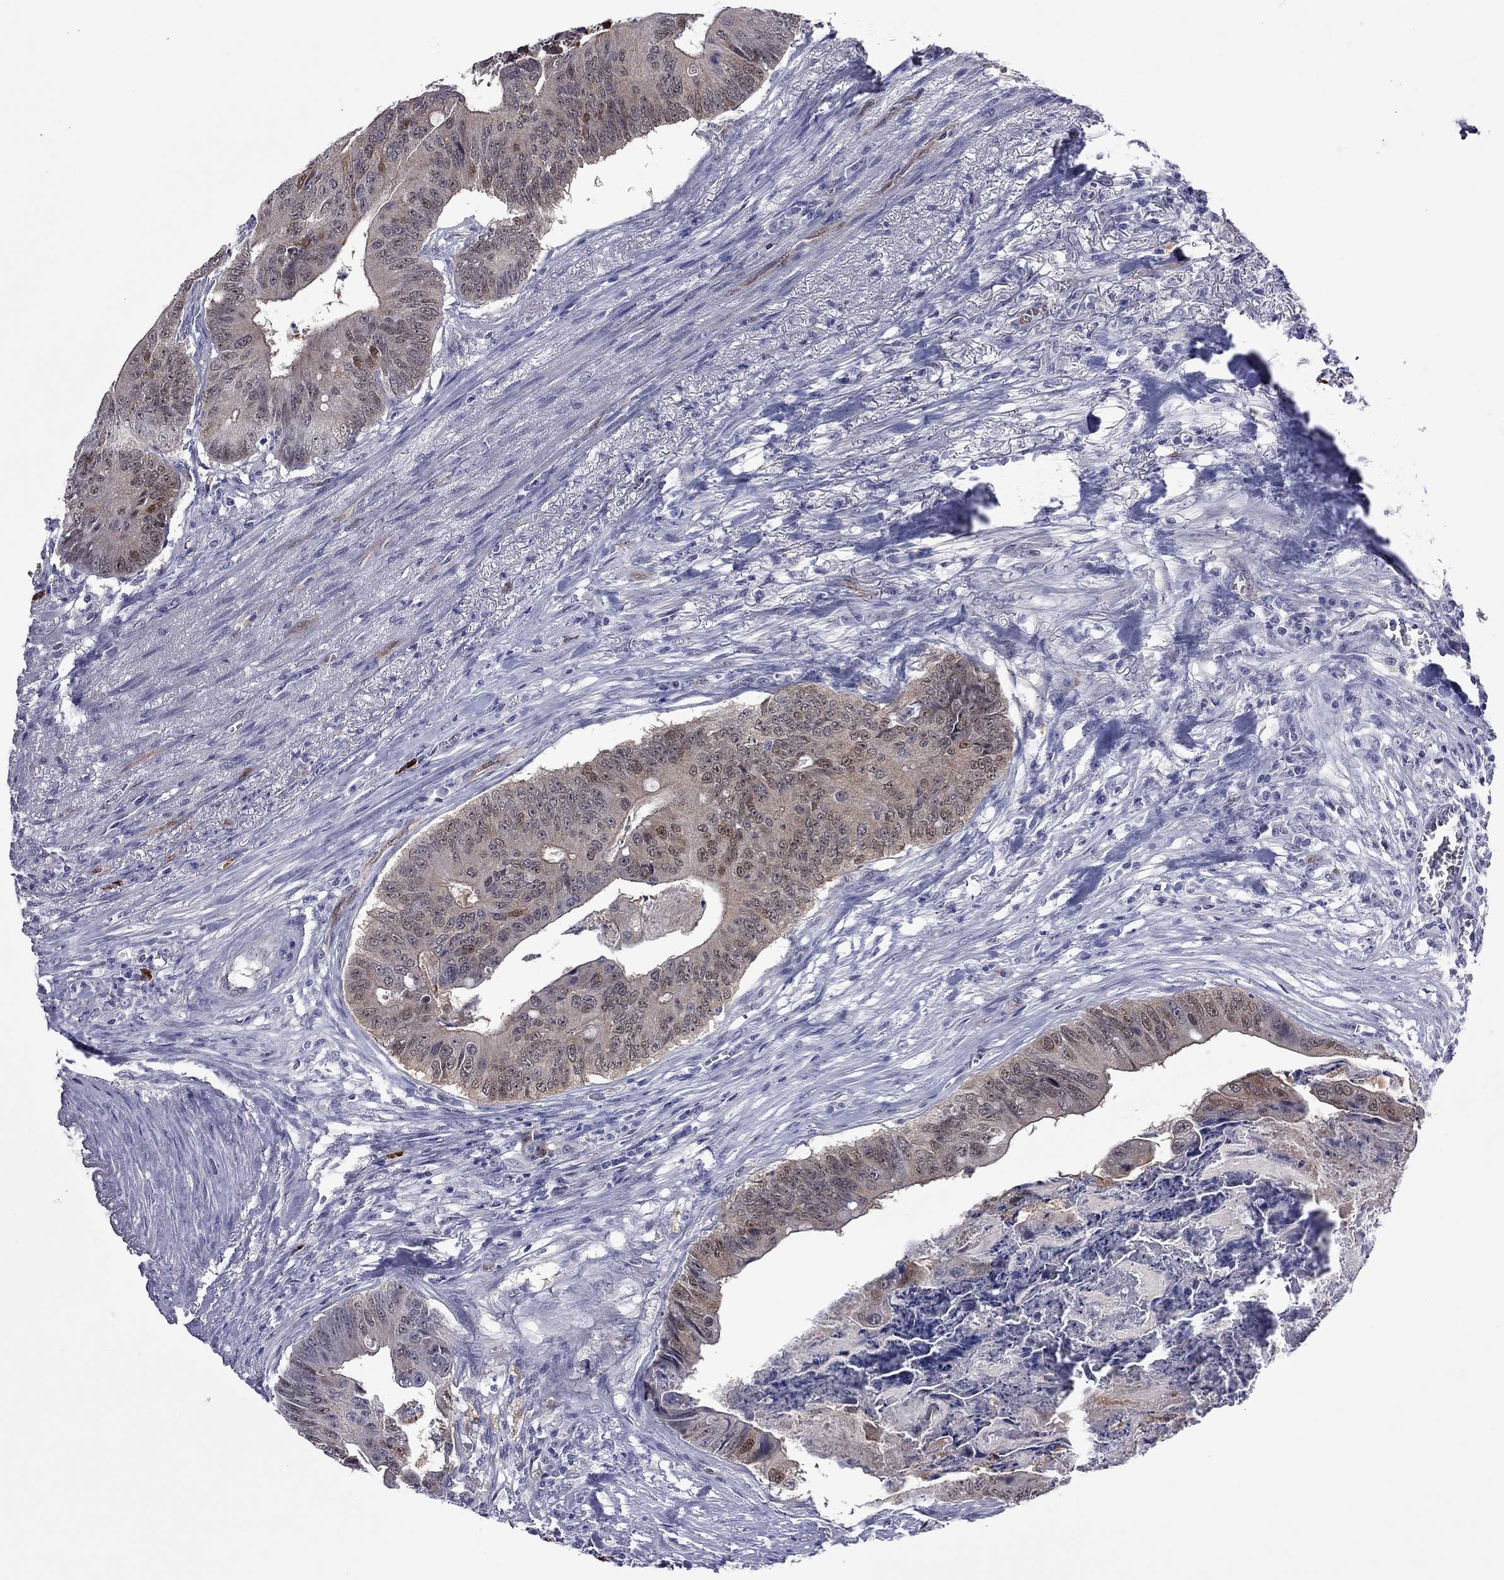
{"staining": {"intensity": "strong", "quantity": "25%-75%", "location": "cytoplasmic/membranous"}, "tissue": "colorectal cancer", "cell_type": "Tumor cells", "image_type": "cancer", "snomed": [{"axis": "morphology", "description": "Adenocarcinoma, NOS"}, {"axis": "topography", "description": "Colon"}], "caption": "DAB immunohistochemical staining of human colorectal cancer (adenocarcinoma) exhibits strong cytoplasmic/membranous protein staining in approximately 25%-75% of tumor cells.", "gene": "CTNNBIP1", "patient": {"sex": "male", "age": 84}}